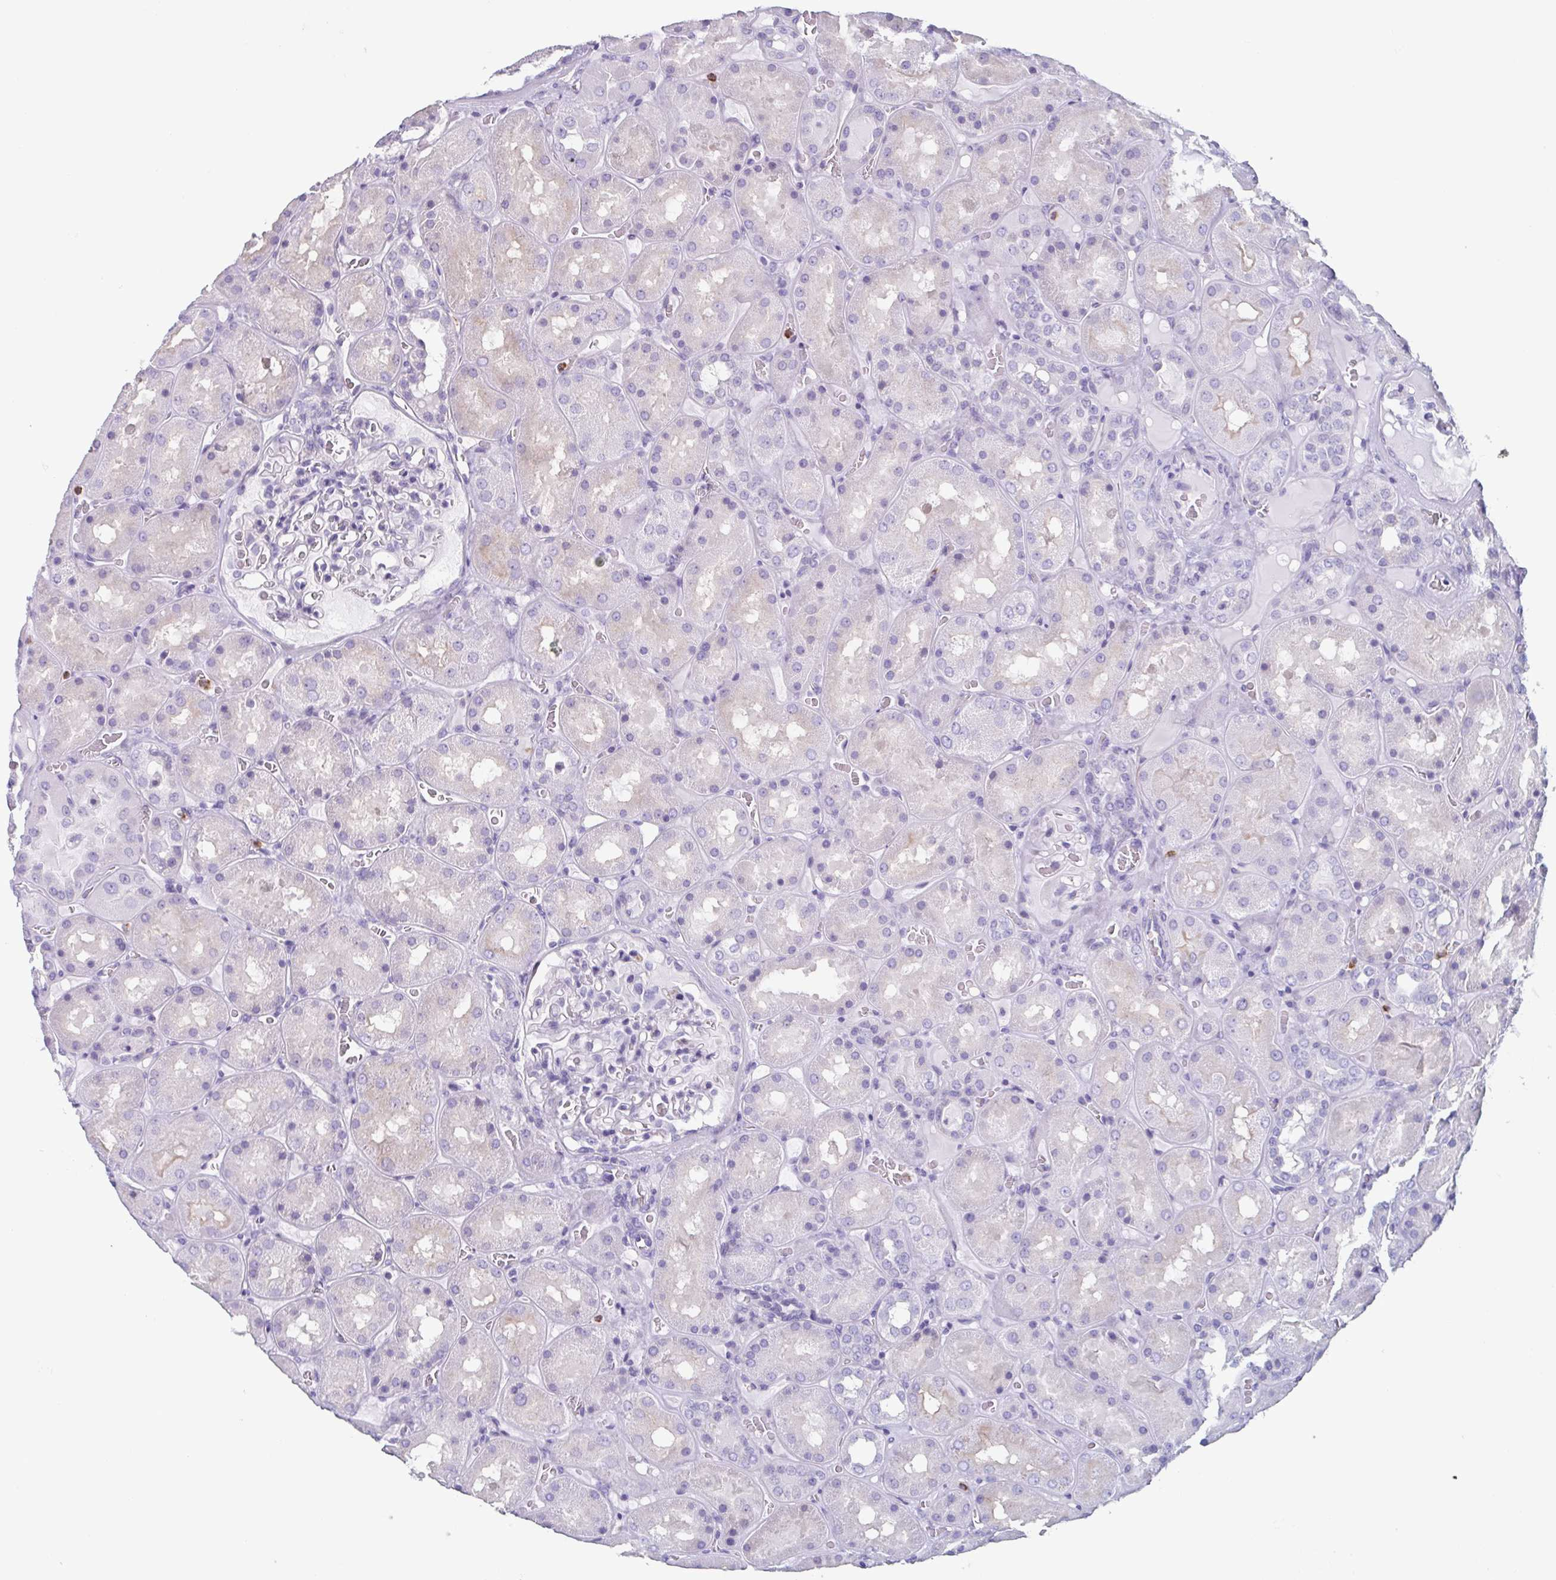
{"staining": {"intensity": "negative", "quantity": "none", "location": "none"}, "tissue": "kidney", "cell_type": "Cells in glomeruli", "image_type": "normal", "snomed": [{"axis": "morphology", "description": "Normal tissue, NOS"}, {"axis": "topography", "description": "Kidney"}], "caption": "This is an IHC histopathology image of unremarkable kidney. There is no positivity in cells in glomeruli.", "gene": "BPI", "patient": {"sex": "male", "age": 73}}